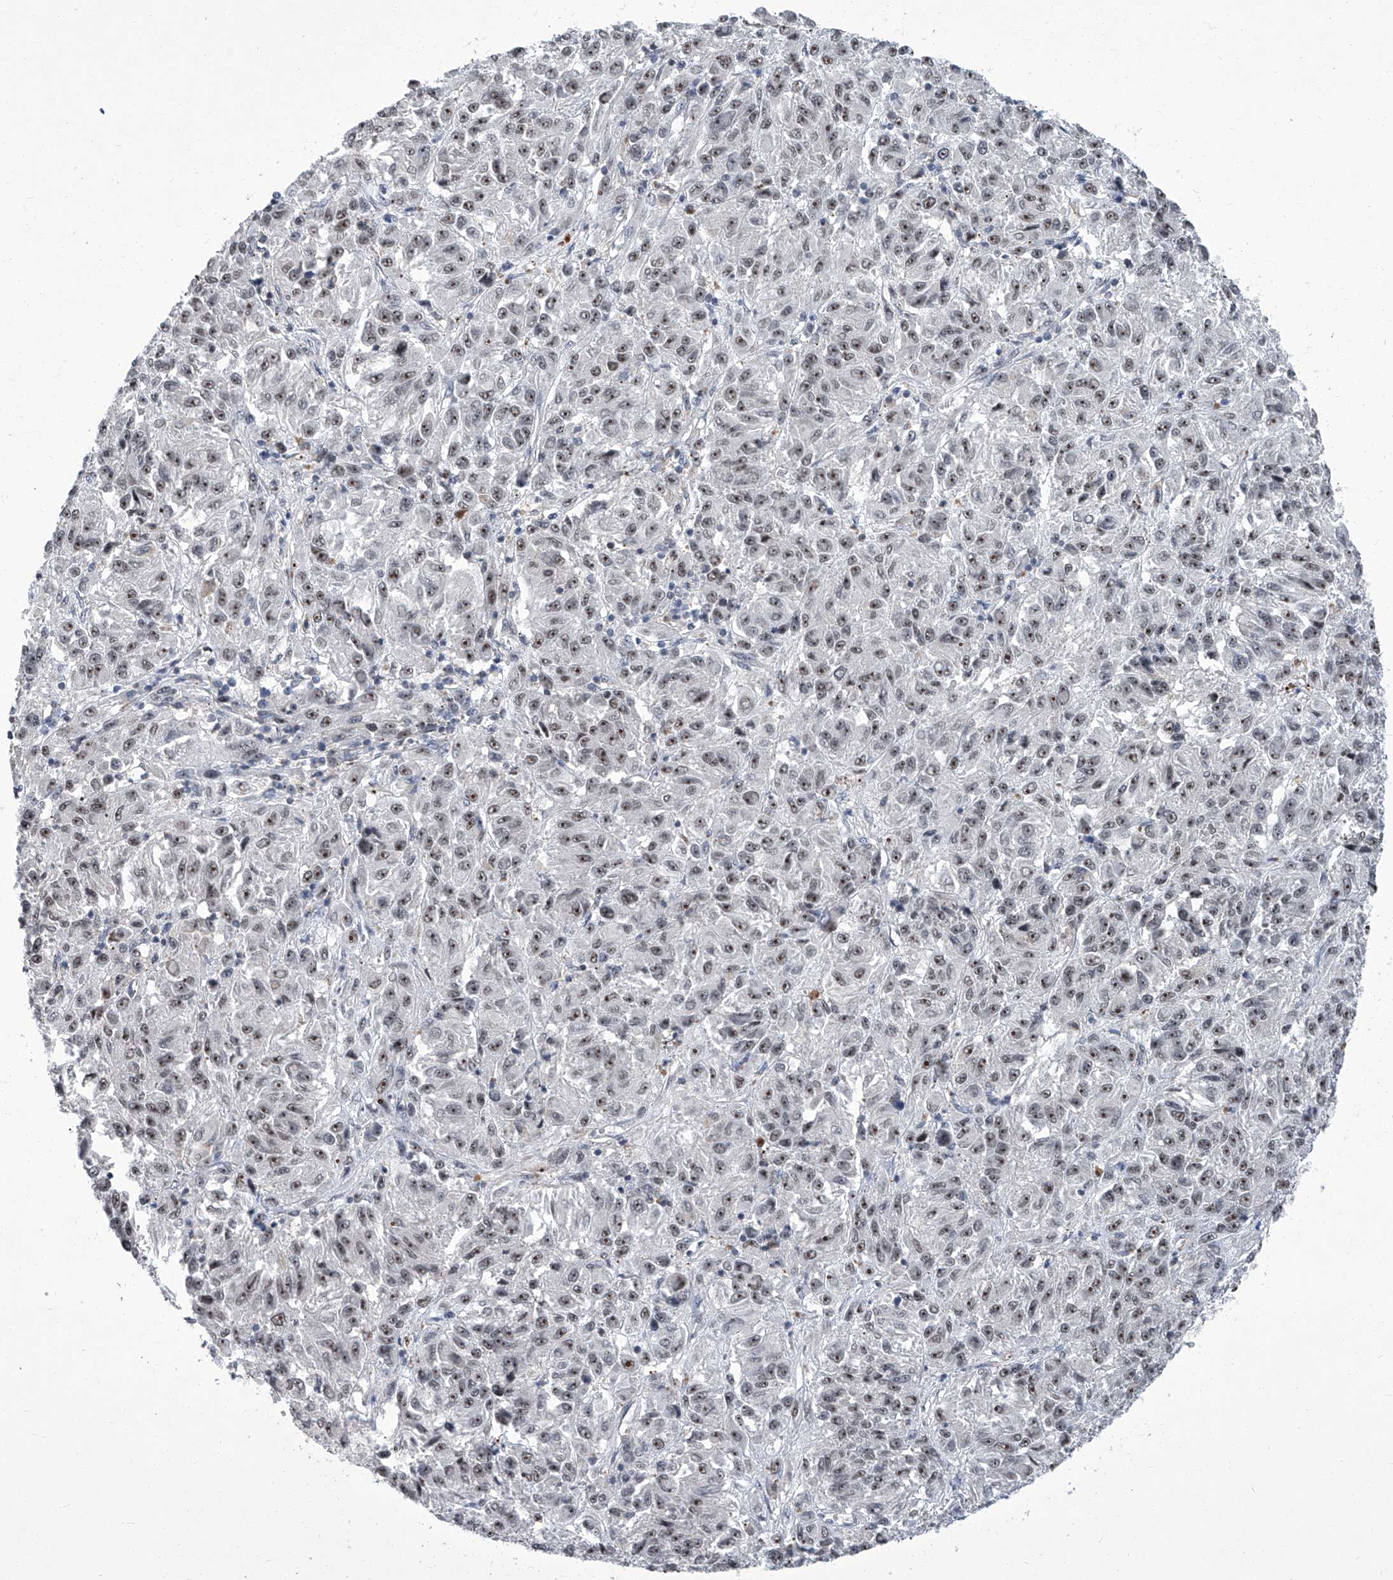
{"staining": {"intensity": "weak", "quantity": ">75%", "location": "nuclear"}, "tissue": "melanoma", "cell_type": "Tumor cells", "image_type": "cancer", "snomed": [{"axis": "morphology", "description": "Malignant melanoma, Metastatic site"}, {"axis": "topography", "description": "Lung"}], "caption": "IHC micrograph of neoplastic tissue: malignant melanoma (metastatic site) stained using IHC shows low levels of weak protein expression localized specifically in the nuclear of tumor cells, appearing as a nuclear brown color.", "gene": "CMTR1", "patient": {"sex": "male", "age": 64}}